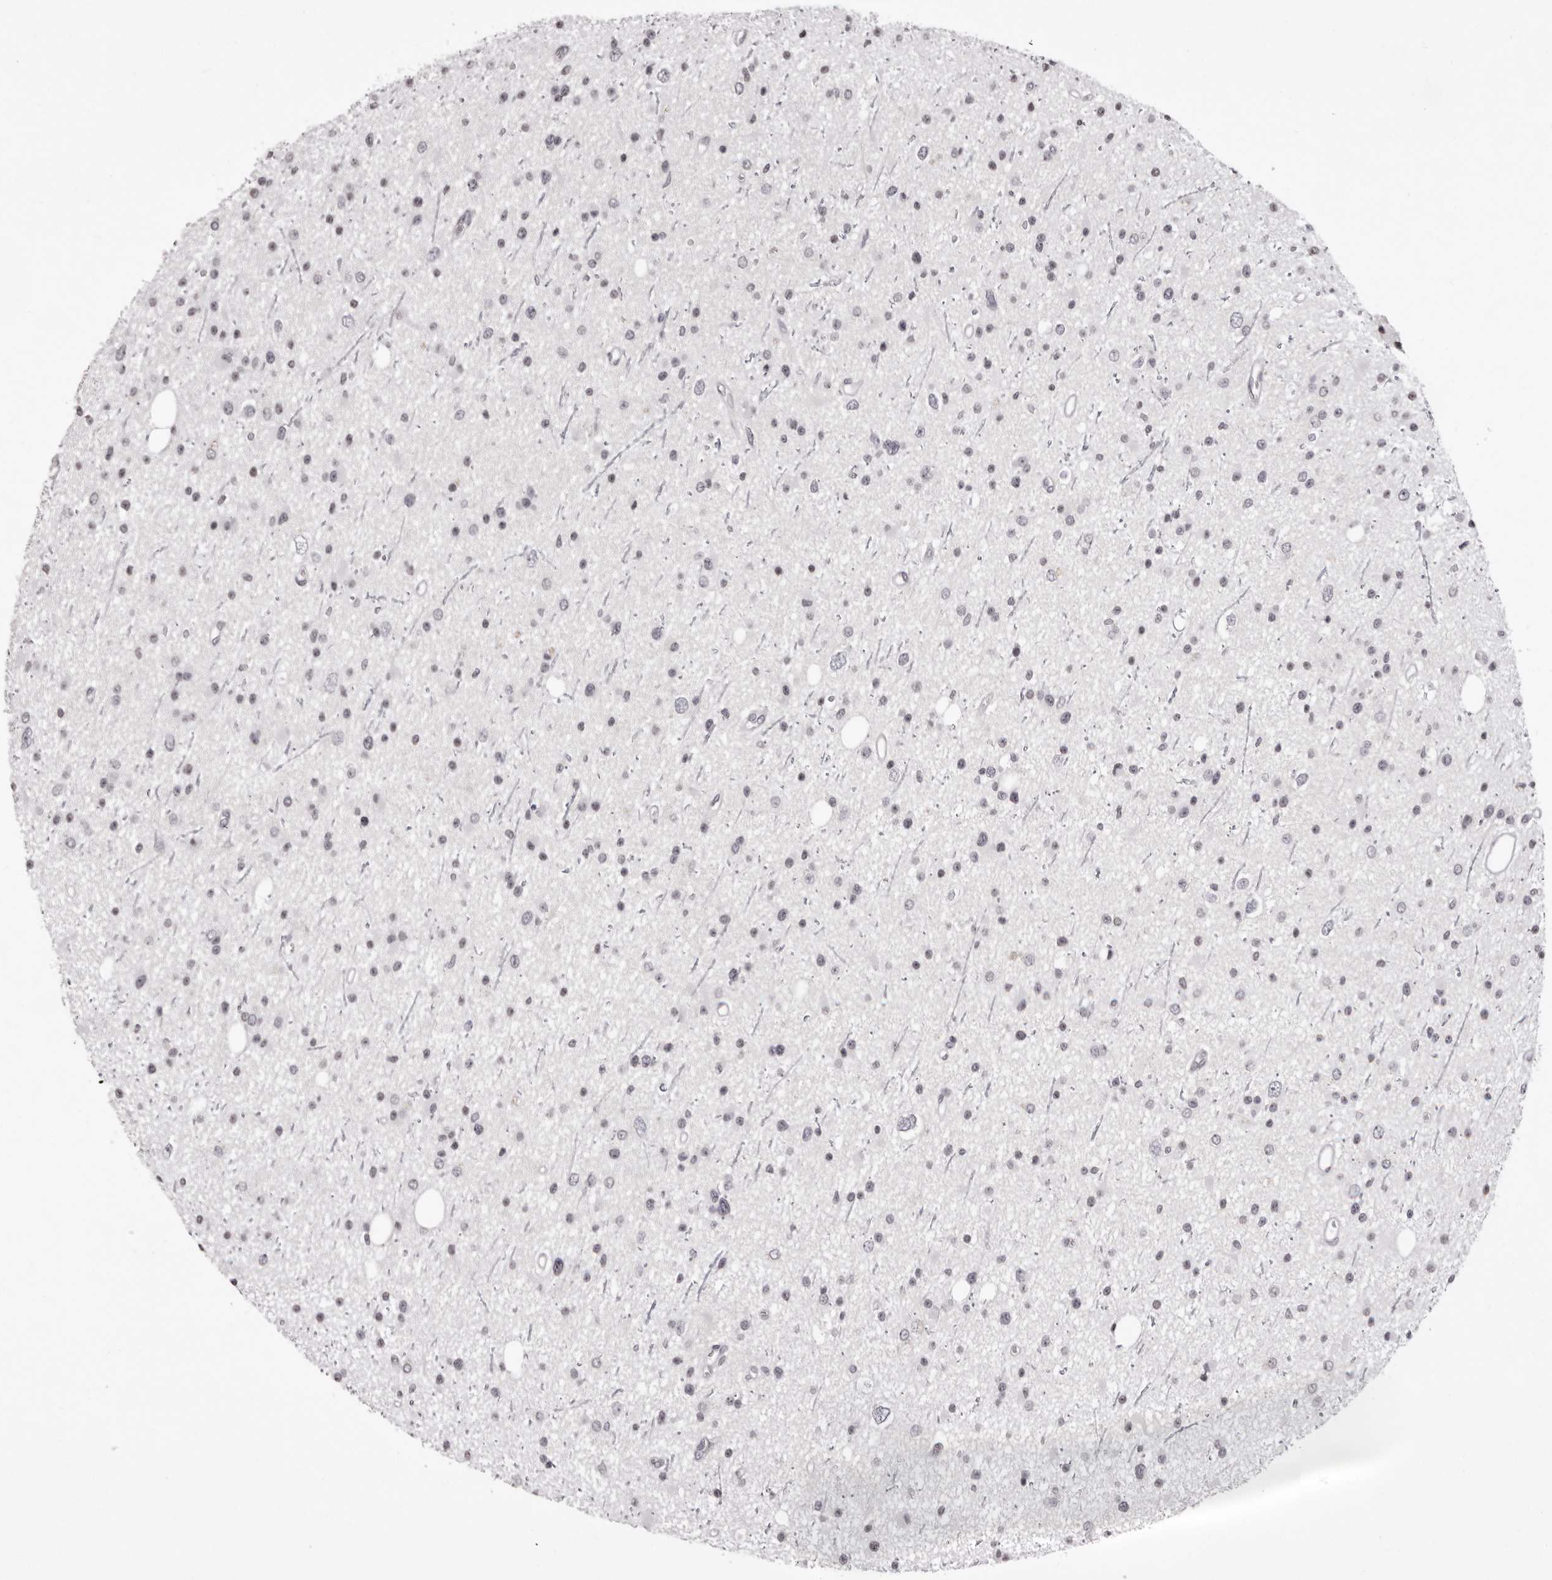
{"staining": {"intensity": "negative", "quantity": "none", "location": "none"}, "tissue": "glioma", "cell_type": "Tumor cells", "image_type": "cancer", "snomed": [{"axis": "morphology", "description": "Glioma, malignant, Low grade"}, {"axis": "topography", "description": "Cerebral cortex"}], "caption": "The image displays no staining of tumor cells in glioma. The staining is performed using DAB (3,3'-diaminobenzidine) brown chromogen with nuclei counter-stained in using hematoxylin.", "gene": "C8orf74", "patient": {"sex": "female", "age": 39}}